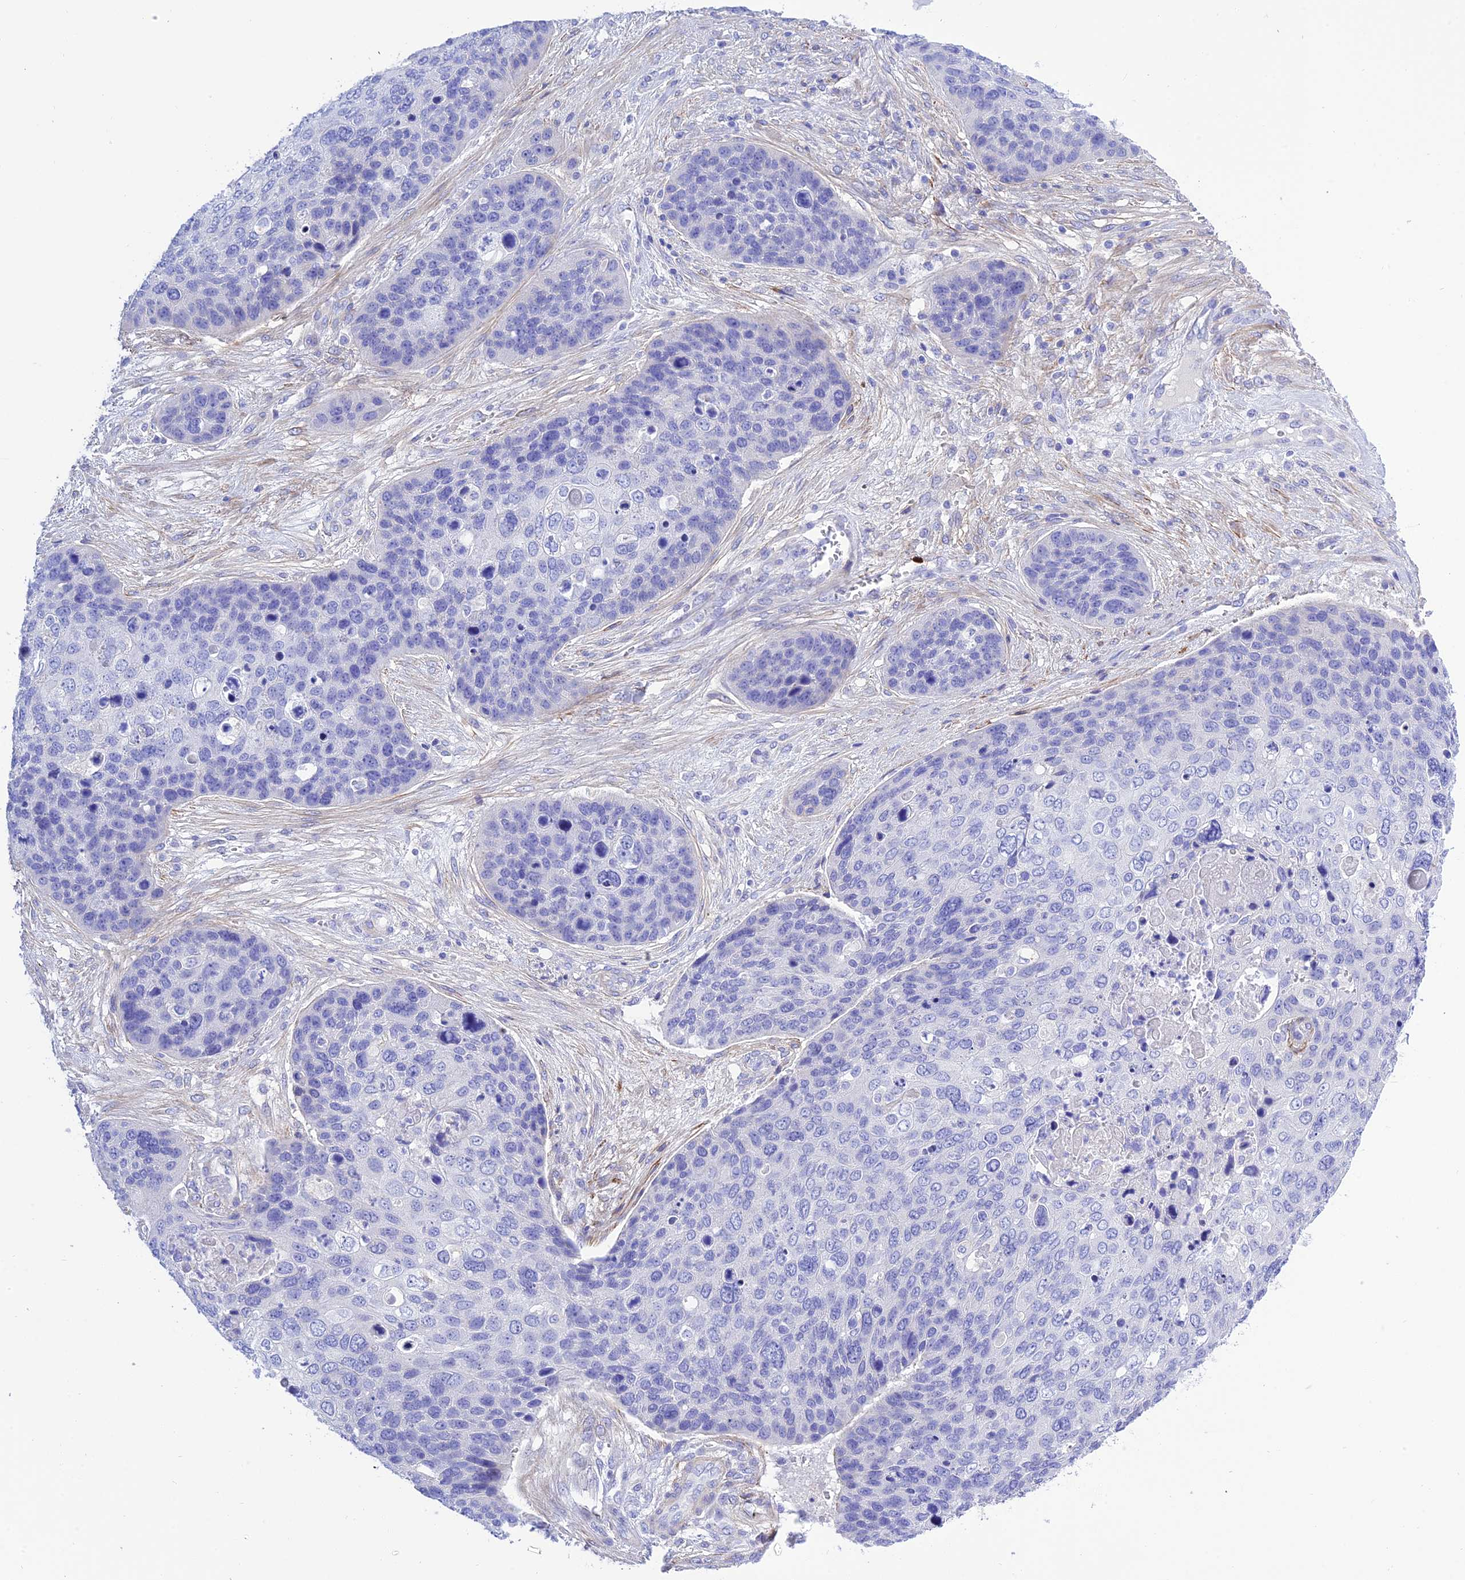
{"staining": {"intensity": "negative", "quantity": "none", "location": "none"}, "tissue": "skin cancer", "cell_type": "Tumor cells", "image_type": "cancer", "snomed": [{"axis": "morphology", "description": "Basal cell carcinoma"}, {"axis": "topography", "description": "Skin"}], "caption": "This is an immunohistochemistry (IHC) histopathology image of human skin cancer (basal cell carcinoma). There is no positivity in tumor cells.", "gene": "FRA10AC1", "patient": {"sex": "female", "age": 74}}